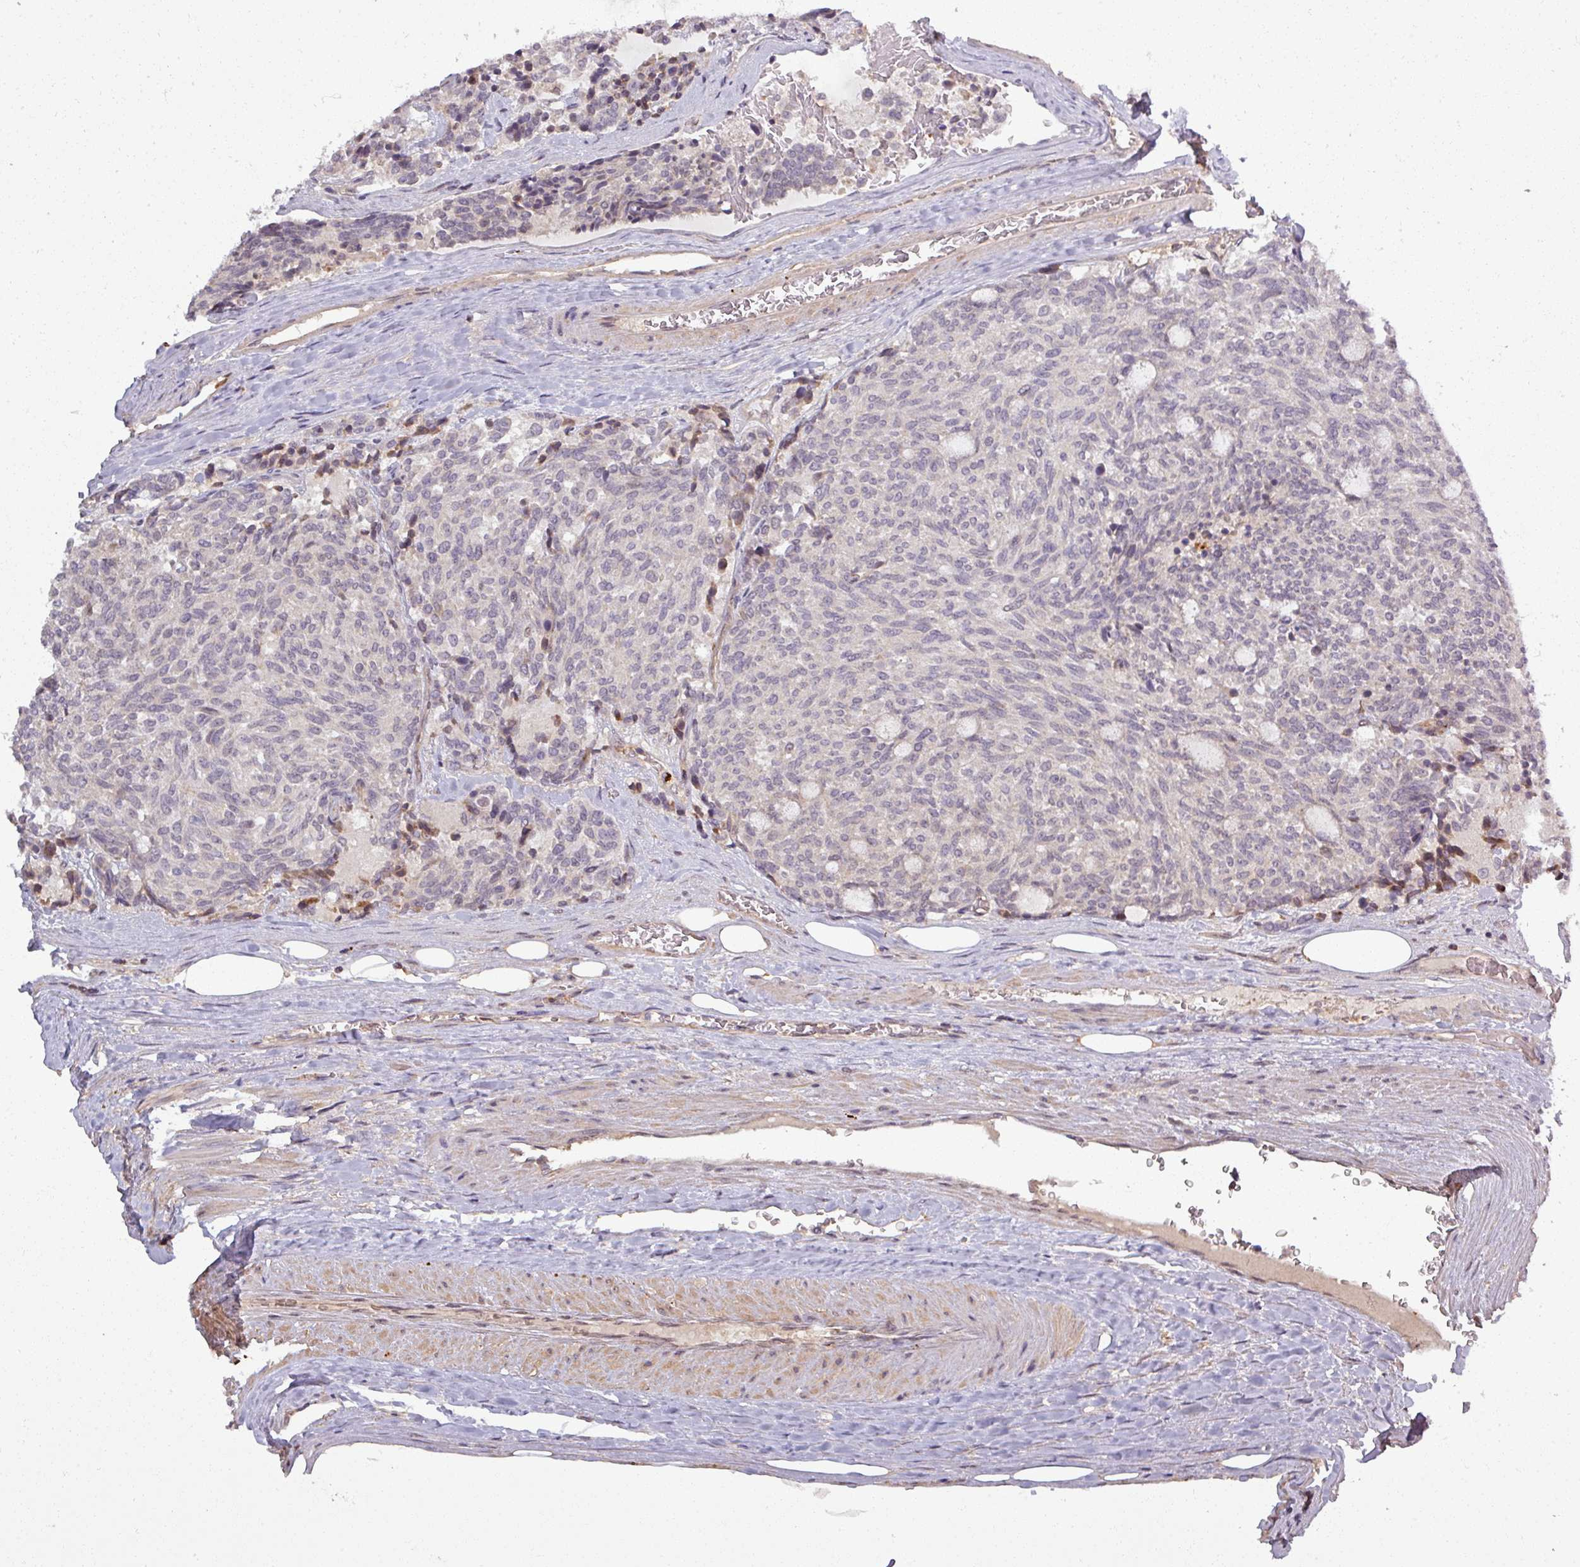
{"staining": {"intensity": "negative", "quantity": "none", "location": "none"}, "tissue": "carcinoid", "cell_type": "Tumor cells", "image_type": "cancer", "snomed": [{"axis": "morphology", "description": "Carcinoid, malignant, NOS"}, {"axis": "topography", "description": "Pancreas"}], "caption": "IHC micrograph of neoplastic tissue: human carcinoid (malignant) stained with DAB exhibits no significant protein staining in tumor cells.", "gene": "TUSC3", "patient": {"sex": "female", "age": 54}}